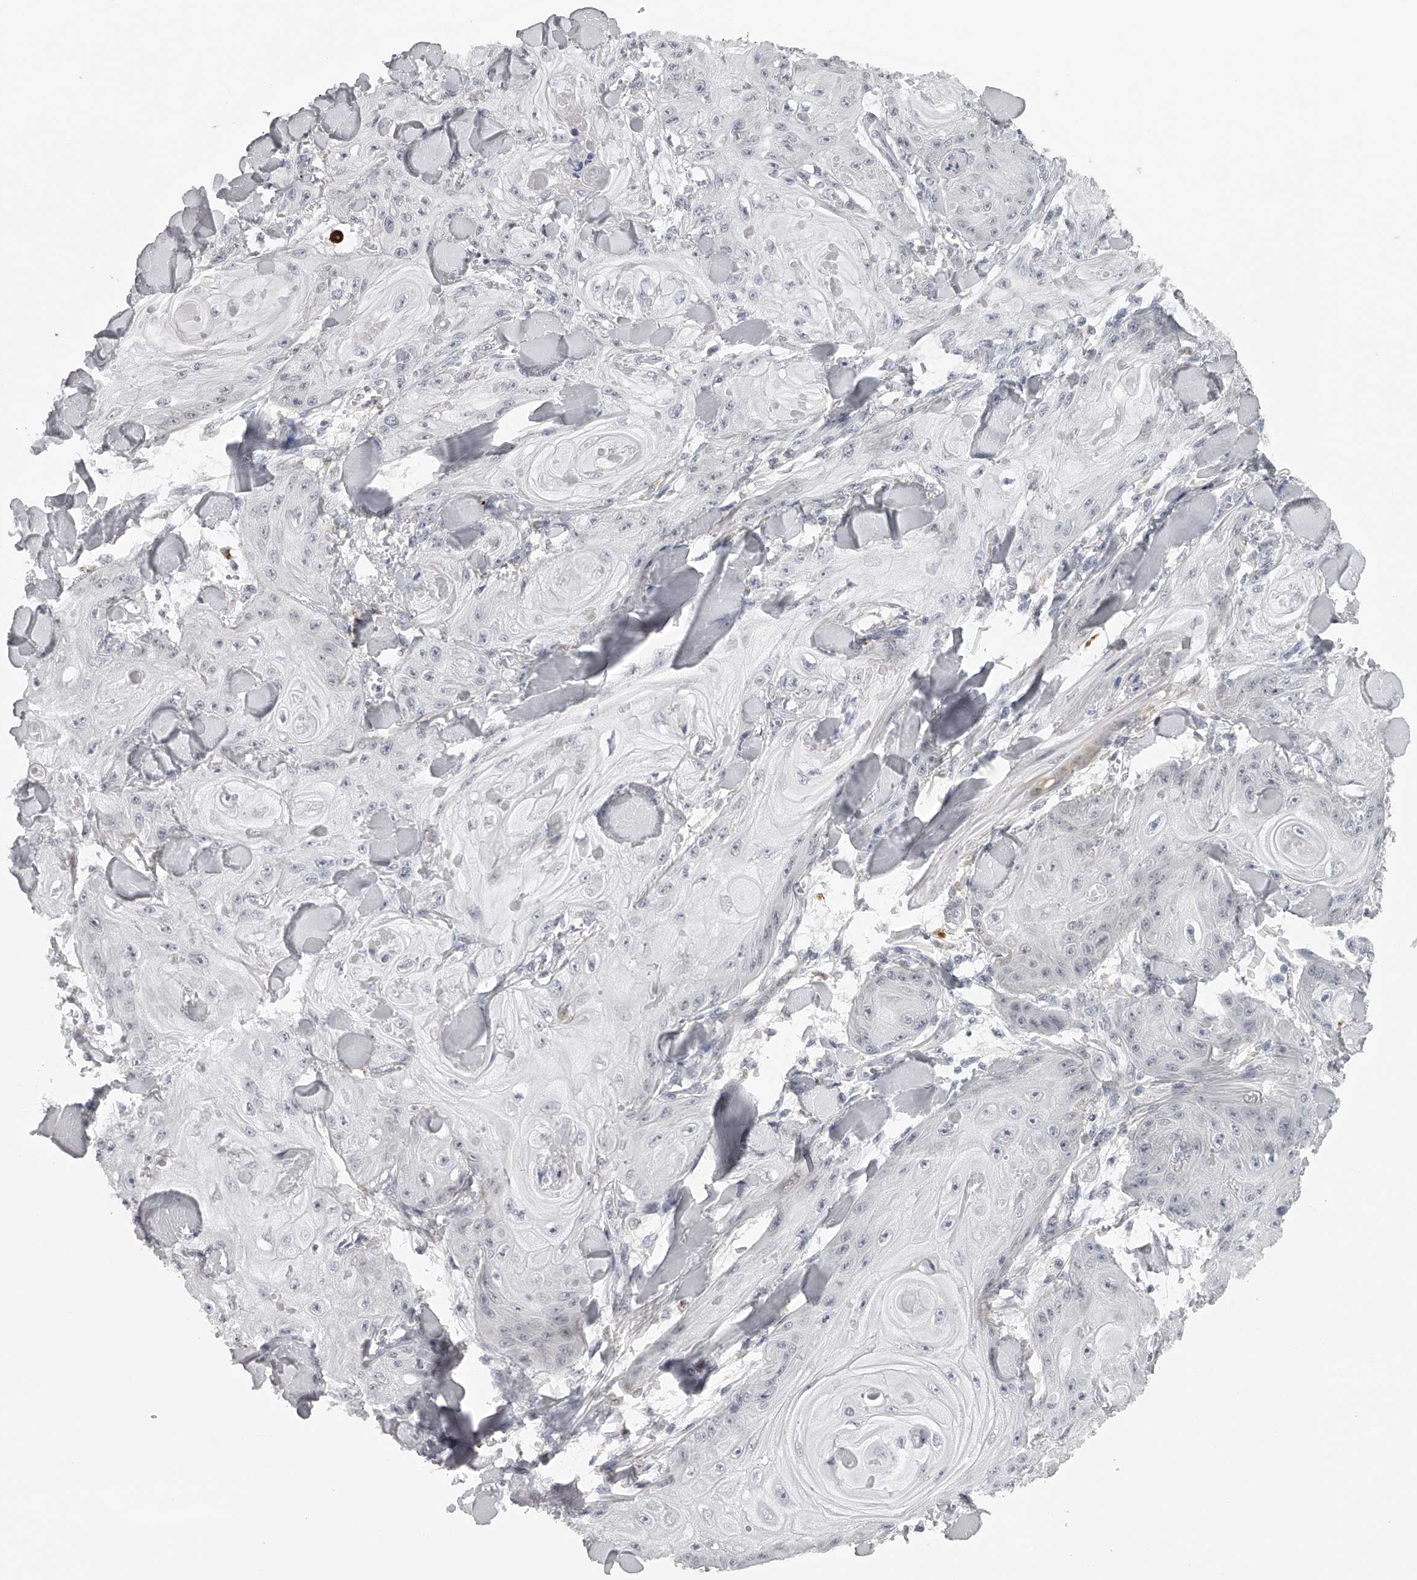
{"staining": {"intensity": "negative", "quantity": "none", "location": "none"}, "tissue": "skin cancer", "cell_type": "Tumor cells", "image_type": "cancer", "snomed": [{"axis": "morphology", "description": "Squamous cell carcinoma, NOS"}, {"axis": "topography", "description": "Skin"}], "caption": "This micrograph is of skin squamous cell carcinoma stained with immunohistochemistry to label a protein in brown with the nuclei are counter-stained blue. There is no staining in tumor cells.", "gene": "RNF220", "patient": {"sex": "male", "age": 74}}